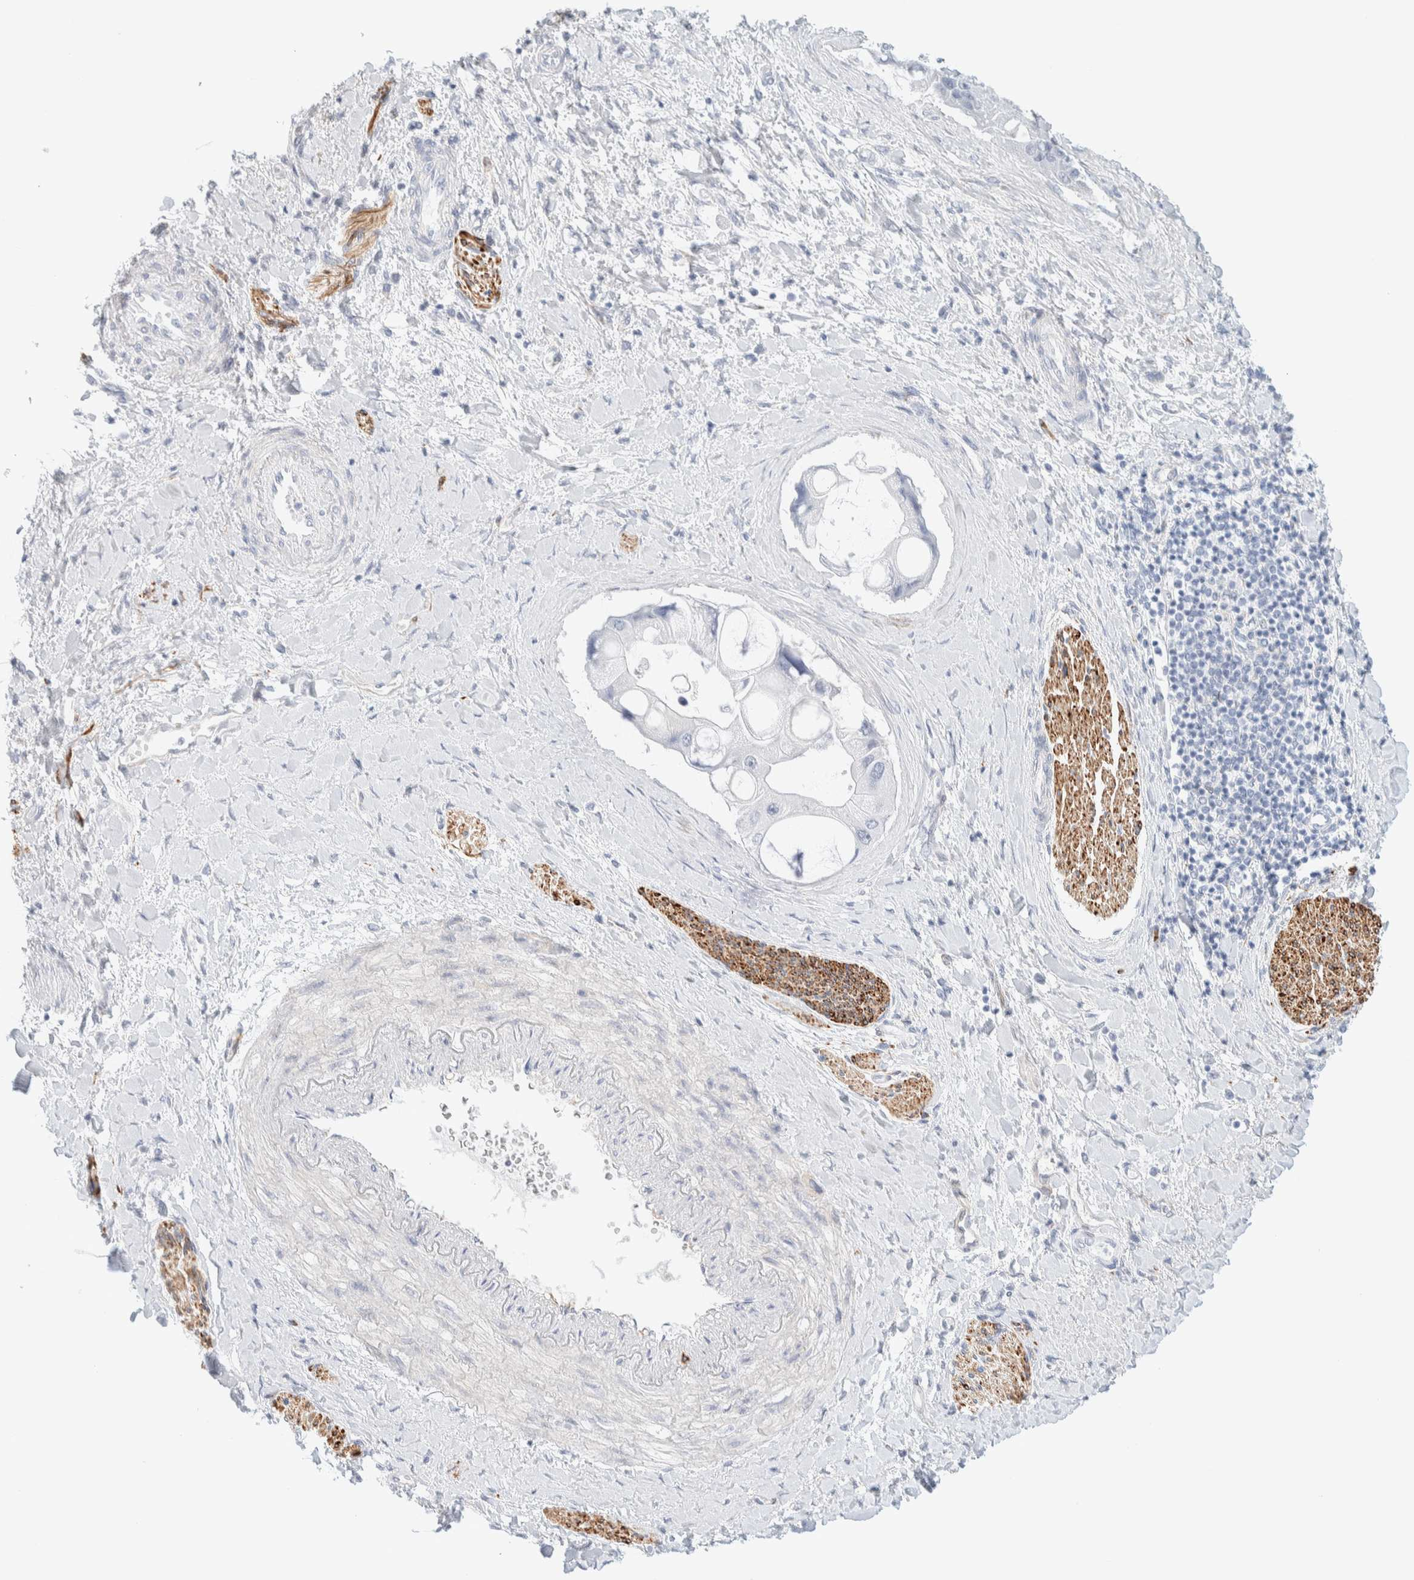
{"staining": {"intensity": "negative", "quantity": "none", "location": "none"}, "tissue": "liver cancer", "cell_type": "Tumor cells", "image_type": "cancer", "snomed": [{"axis": "morphology", "description": "Cholangiocarcinoma"}, {"axis": "topography", "description": "Liver"}], "caption": "Immunohistochemistry of human liver cancer displays no positivity in tumor cells.", "gene": "ATCAY", "patient": {"sex": "male", "age": 50}}